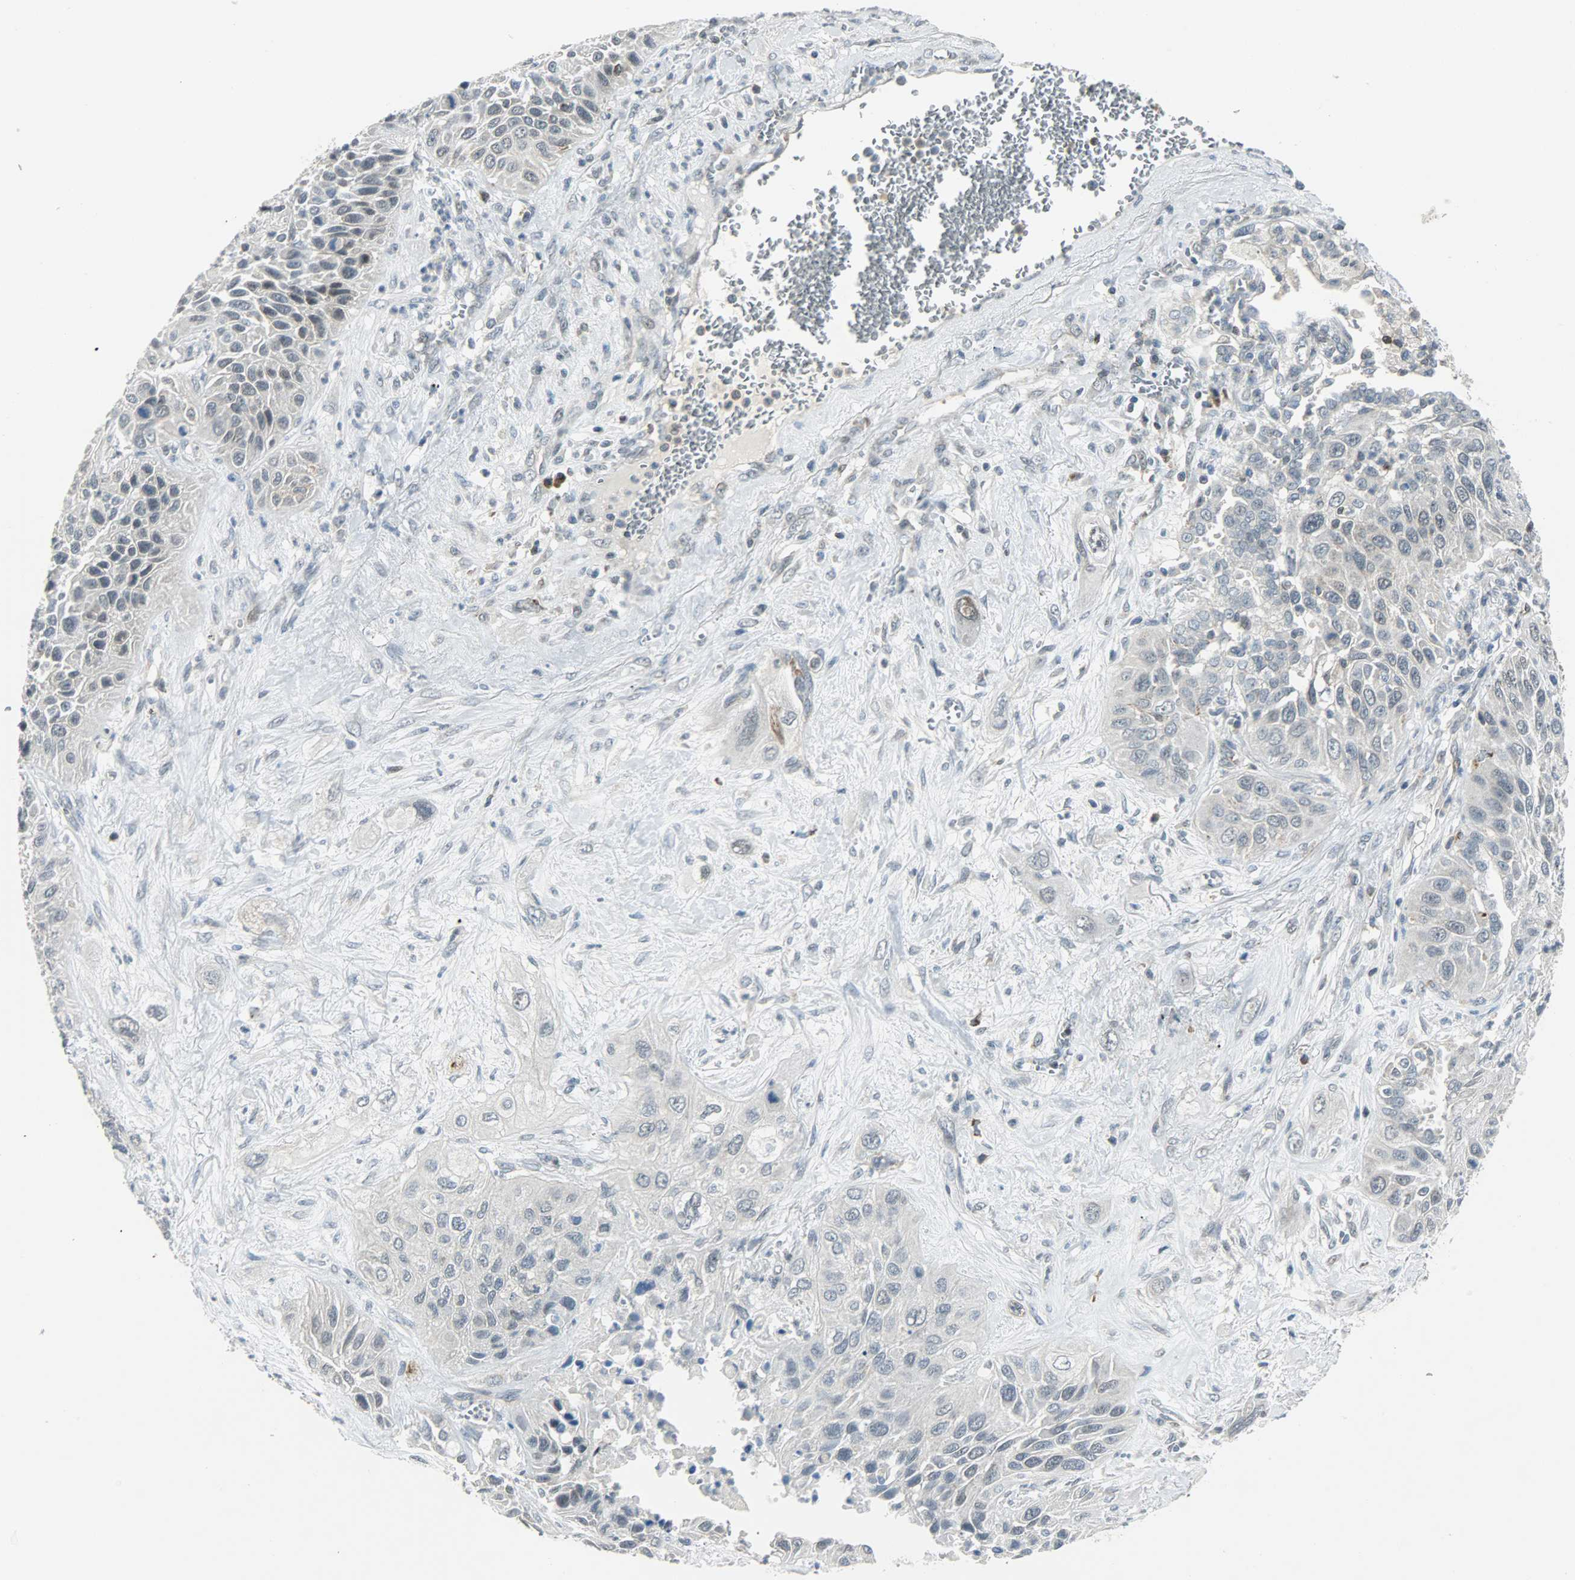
{"staining": {"intensity": "weak", "quantity": "<25%", "location": "cytoplasmic/membranous"}, "tissue": "lung cancer", "cell_type": "Tumor cells", "image_type": "cancer", "snomed": [{"axis": "morphology", "description": "Squamous cell carcinoma, NOS"}, {"axis": "topography", "description": "Lung"}], "caption": "Tumor cells are negative for protein expression in human lung cancer (squamous cell carcinoma). (IHC, brightfield microscopy, high magnification).", "gene": "IL15", "patient": {"sex": "female", "age": 76}}